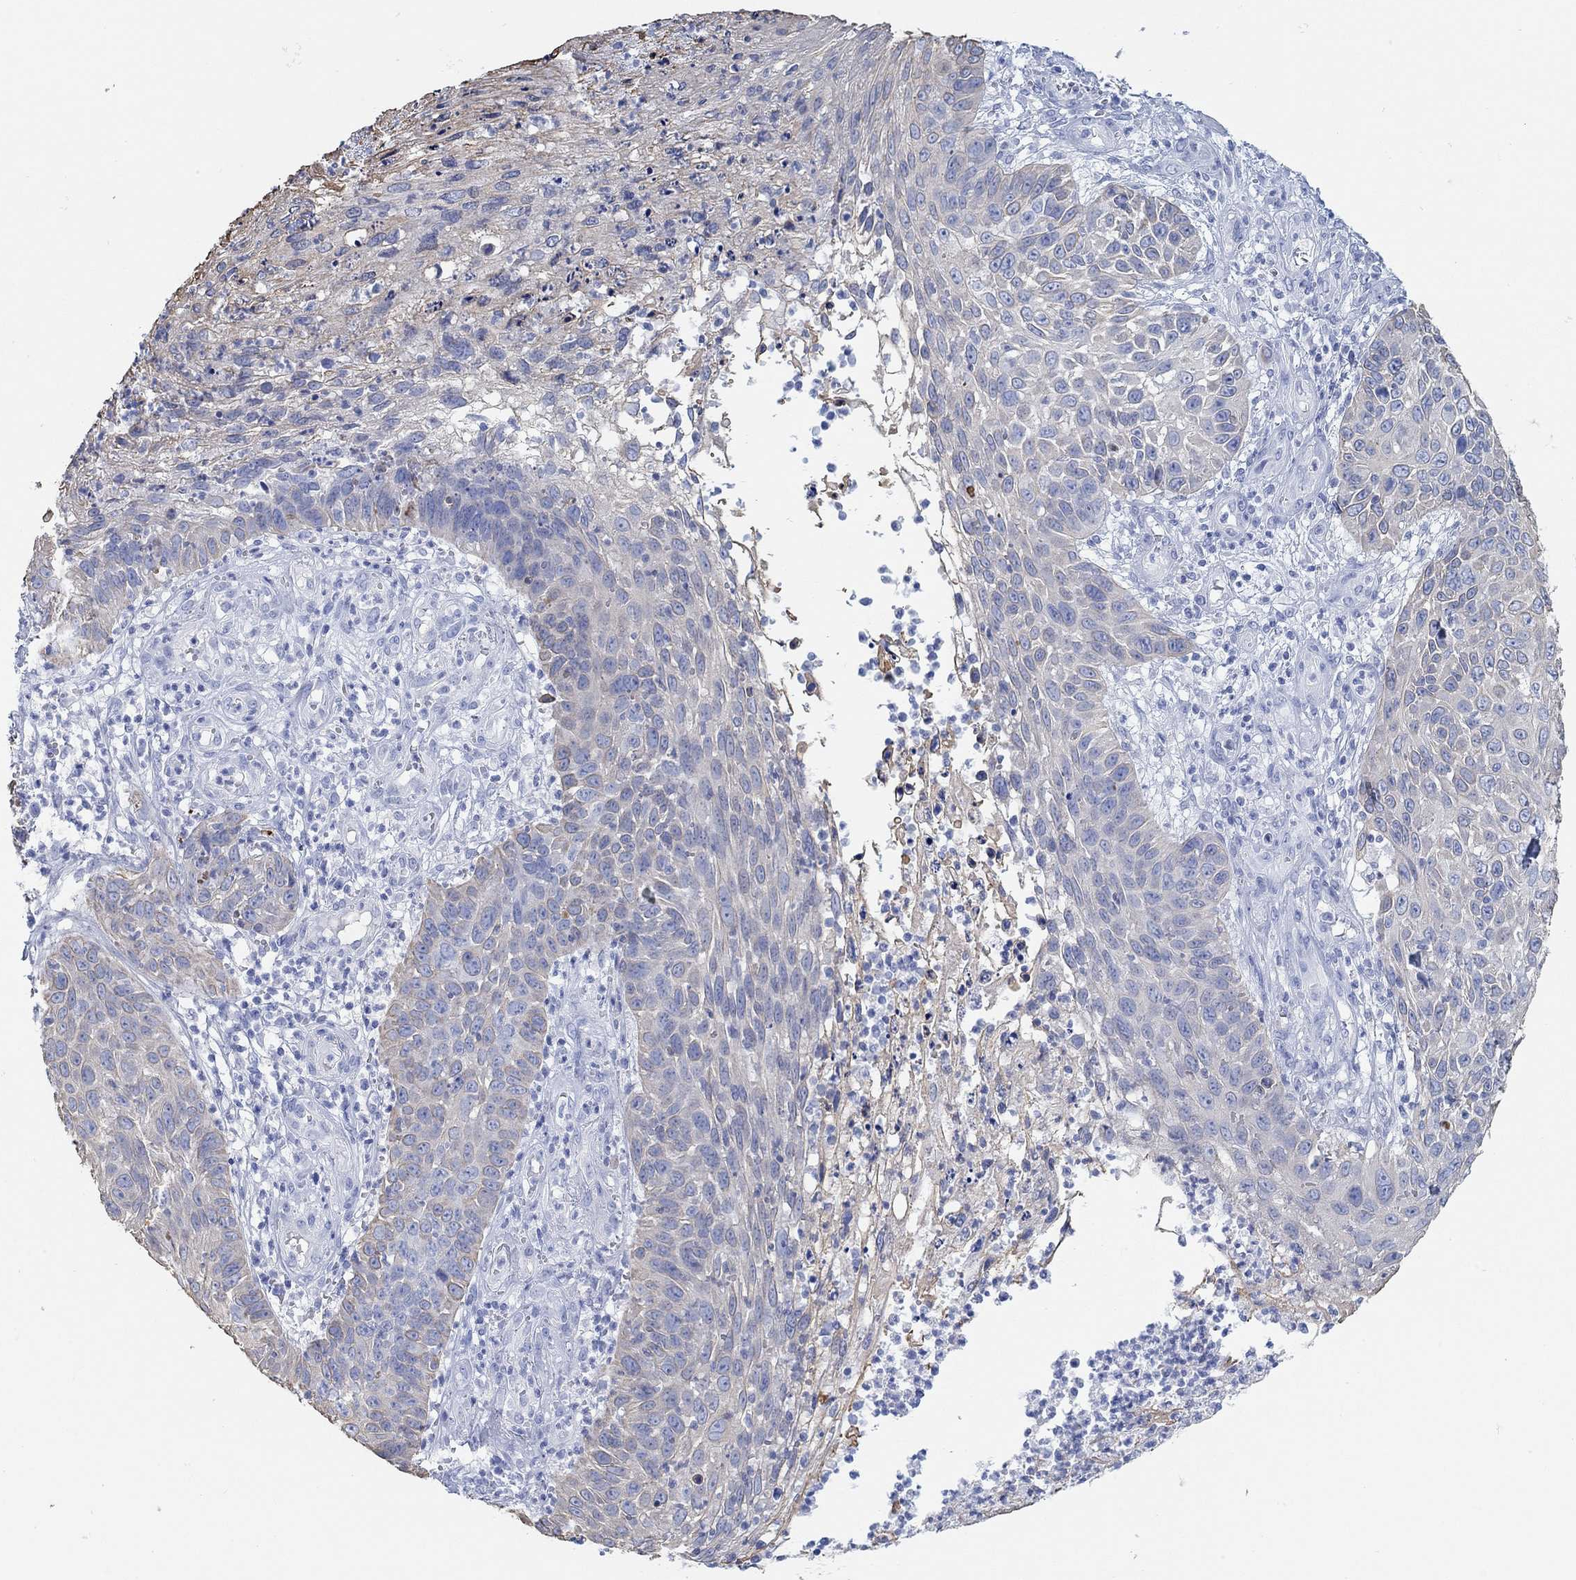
{"staining": {"intensity": "weak", "quantity": "<25%", "location": "cytoplasmic/membranous"}, "tissue": "skin cancer", "cell_type": "Tumor cells", "image_type": "cancer", "snomed": [{"axis": "morphology", "description": "Squamous cell carcinoma, NOS"}, {"axis": "topography", "description": "Skin"}], "caption": "High magnification brightfield microscopy of skin cancer stained with DAB (3,3'-diaminobenzidine) (brown) and counterstained with hematoxylin (blue): tumor cells show no significant expression. (DAB immunohistochemistry (IHC), high magnification).", "gene": "AK8", "patient": {"sex": "male", "age": 92}}